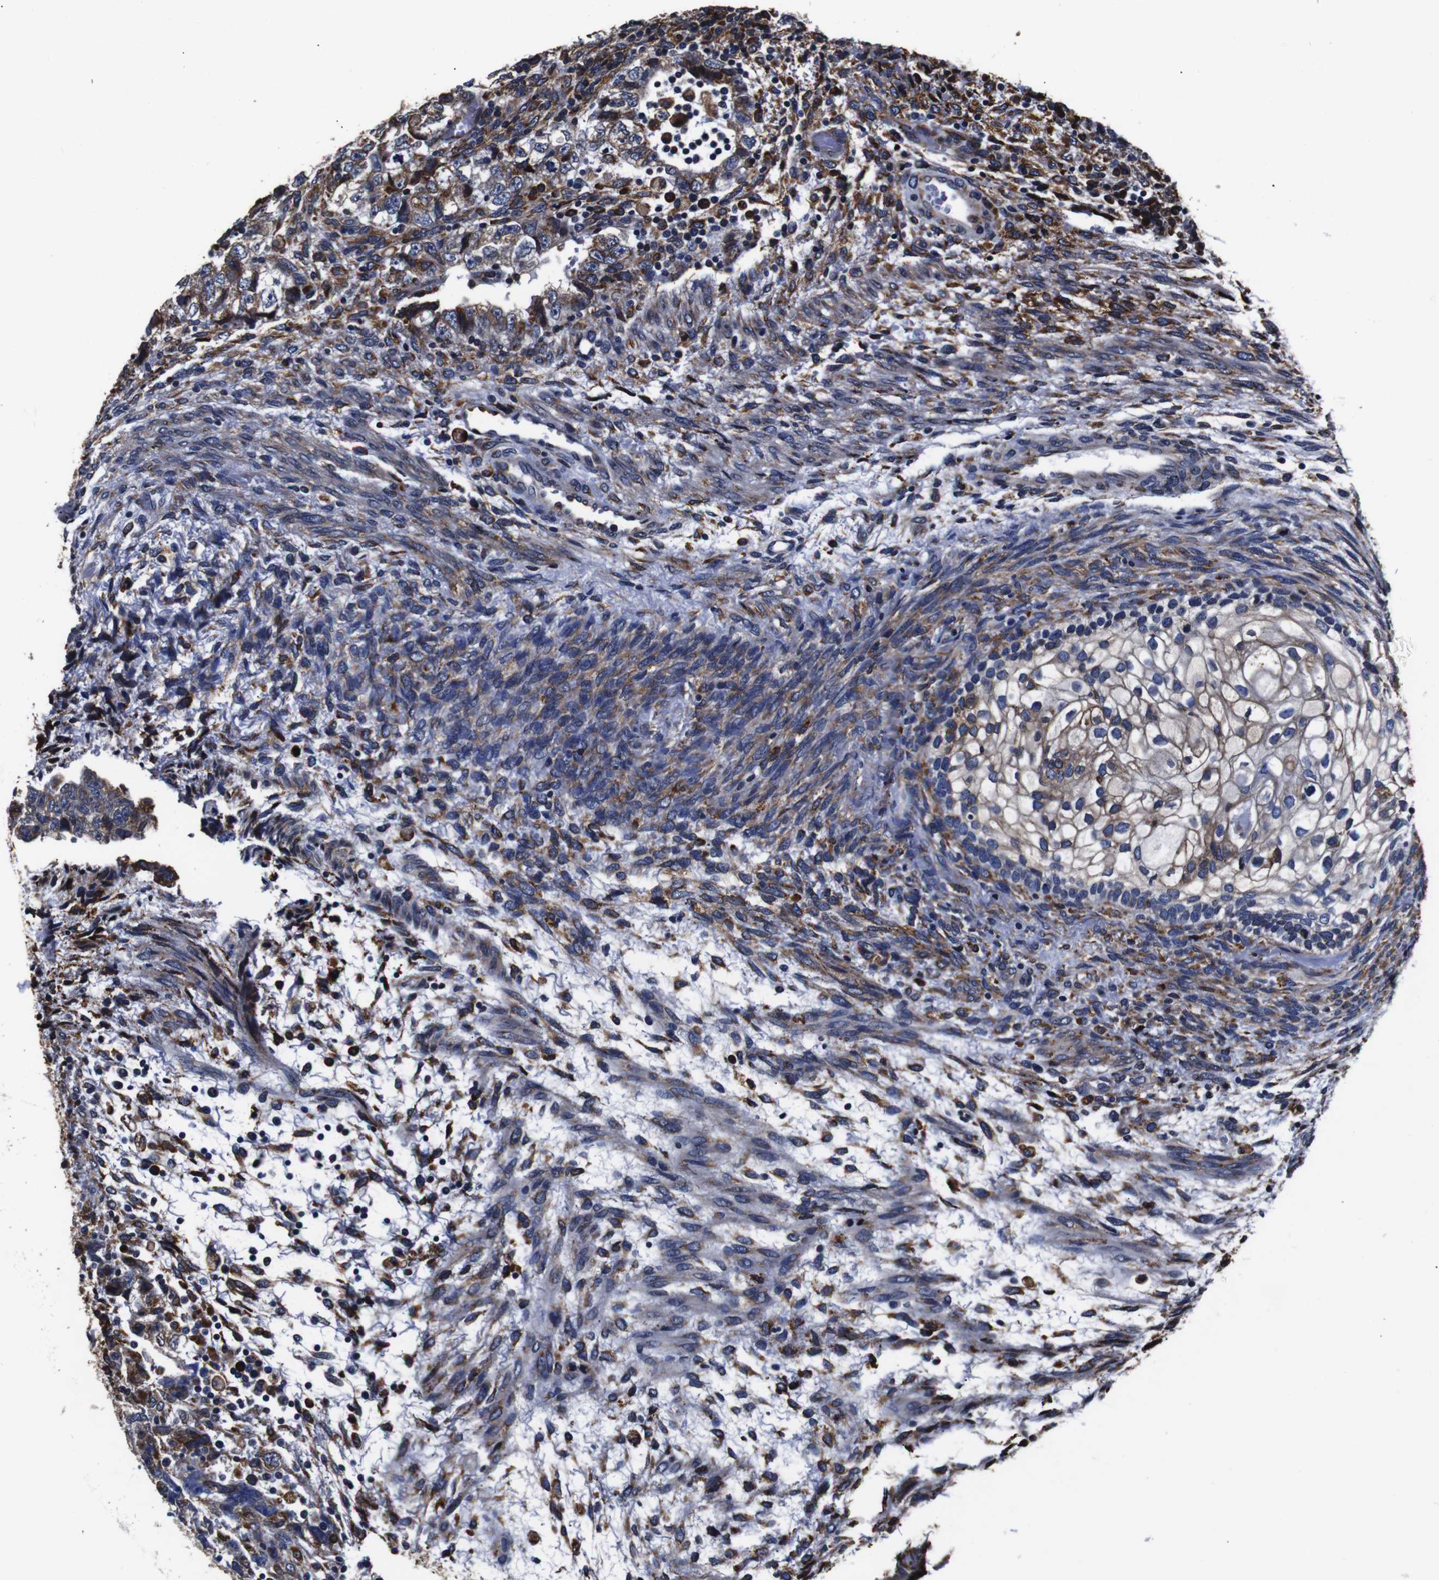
{"staining": {"intensity": "moderate", "quantity": "25%-75%", "location": "cytoplasmic/membranous"}, "tissue": "testis cancer", "cell_type": "Tumor cells", "image_type": "cancer", "snomed": [{"axis": "morphology", "description": "Carcinoma, Embryonal, NOS"}, {"axis": "topography", "description": "Testis"}], "caption": "Protein expression analysis of human testis cancer reveals moderate cytoplasmic/membranous expression in about 25%-75% of tumor cells.", "gene": "PPIB", "patient": {"sex": "male", "age": 36}}